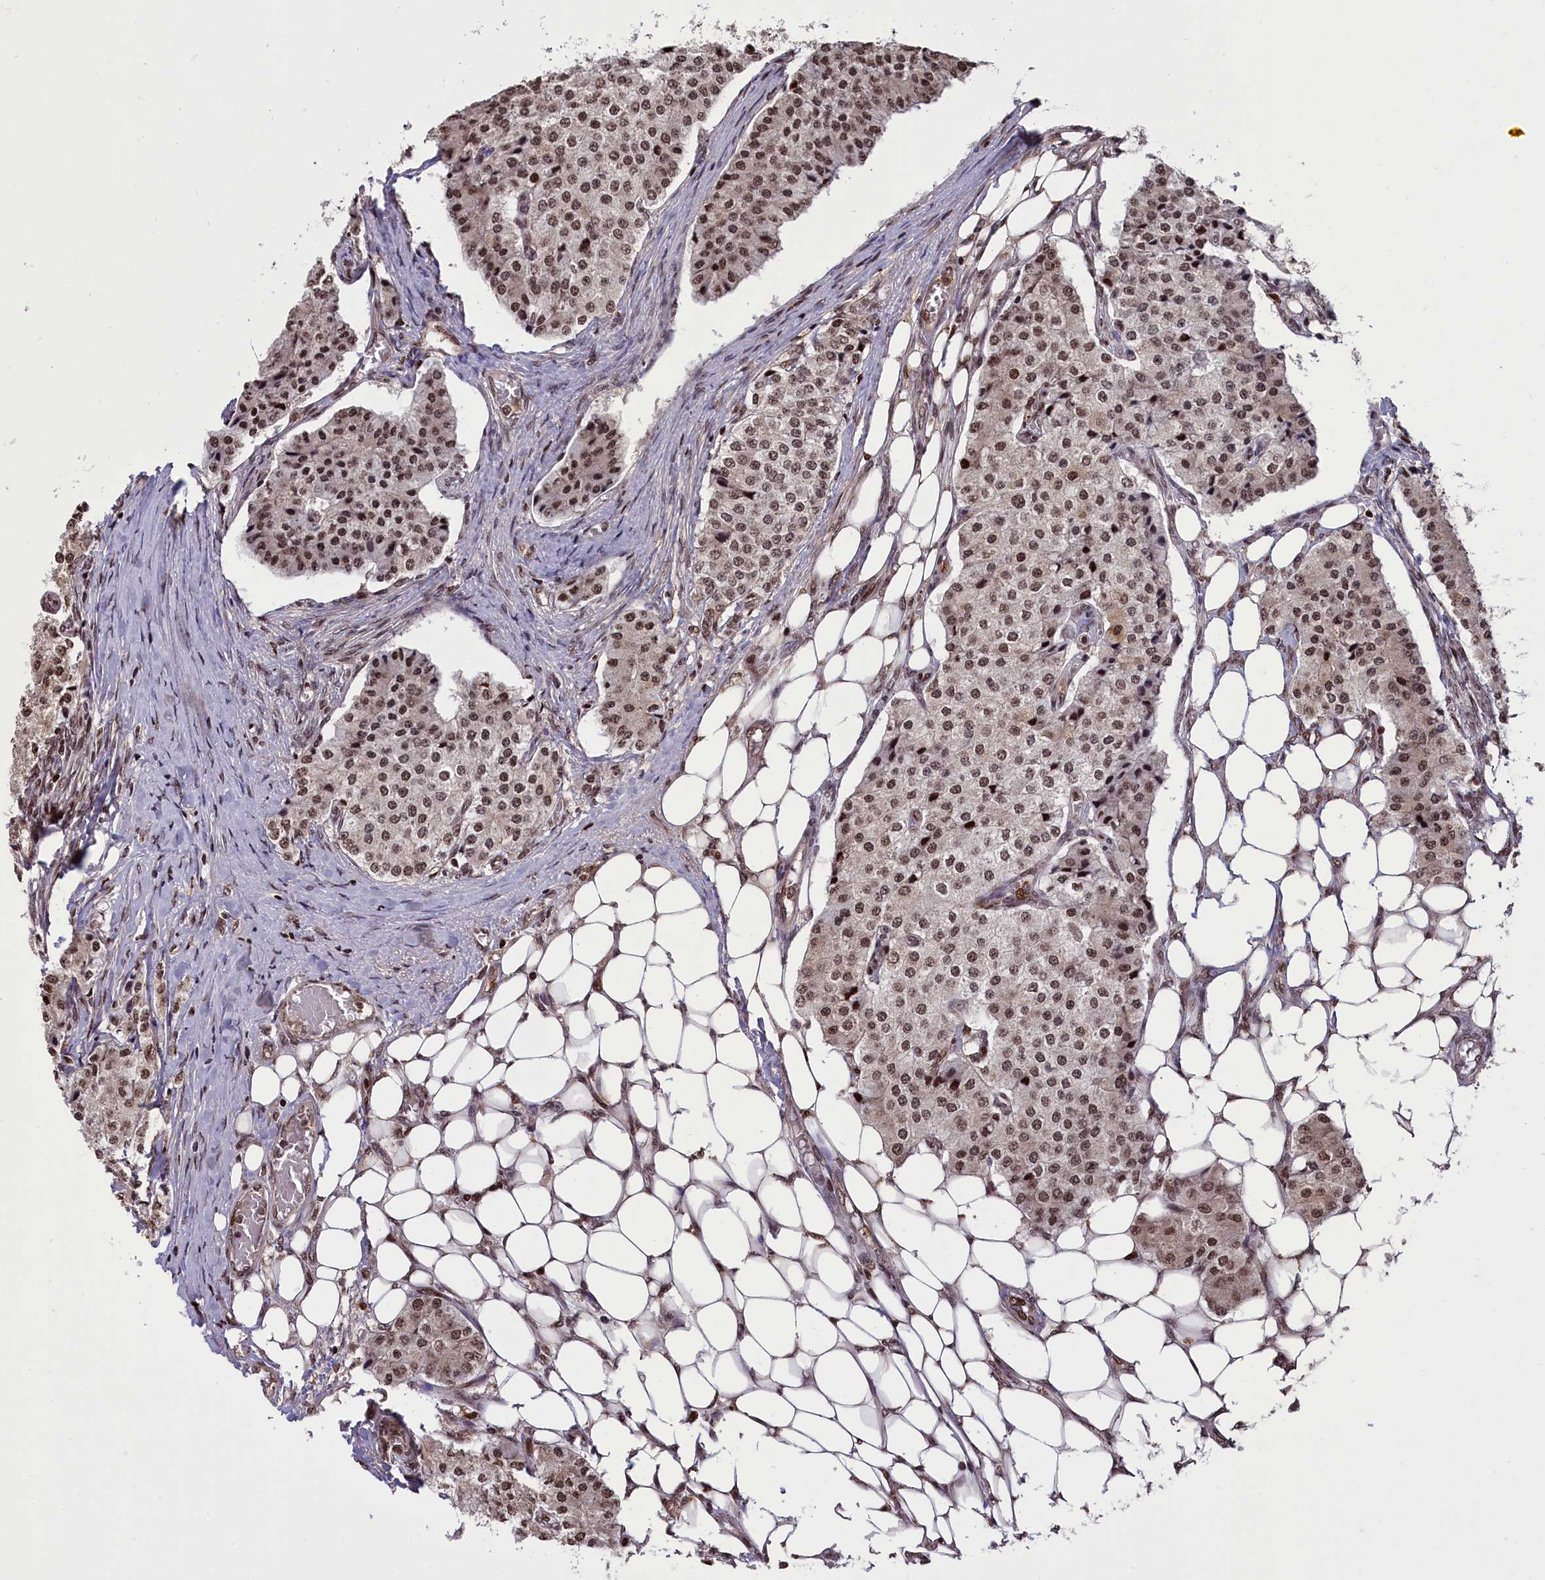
{"staining": {"intensity": "moderate", "quantity": ">75%", "location": "nuclear"}, "tissue": "carcinoid", "cell_type": "Tumor cells", "image_type": "cancer", "snomed": [{"axis": "morphology", "description": "Carcinoid, malignant, NOS"}, {"axis": "topography", "description": "Colon"}], "caption": "Carcinoid stained with a protein marker demonstrates moderate staining in tumor cells.", "gene": "RELB", "patient": {"sex": "female", "age": 52}}